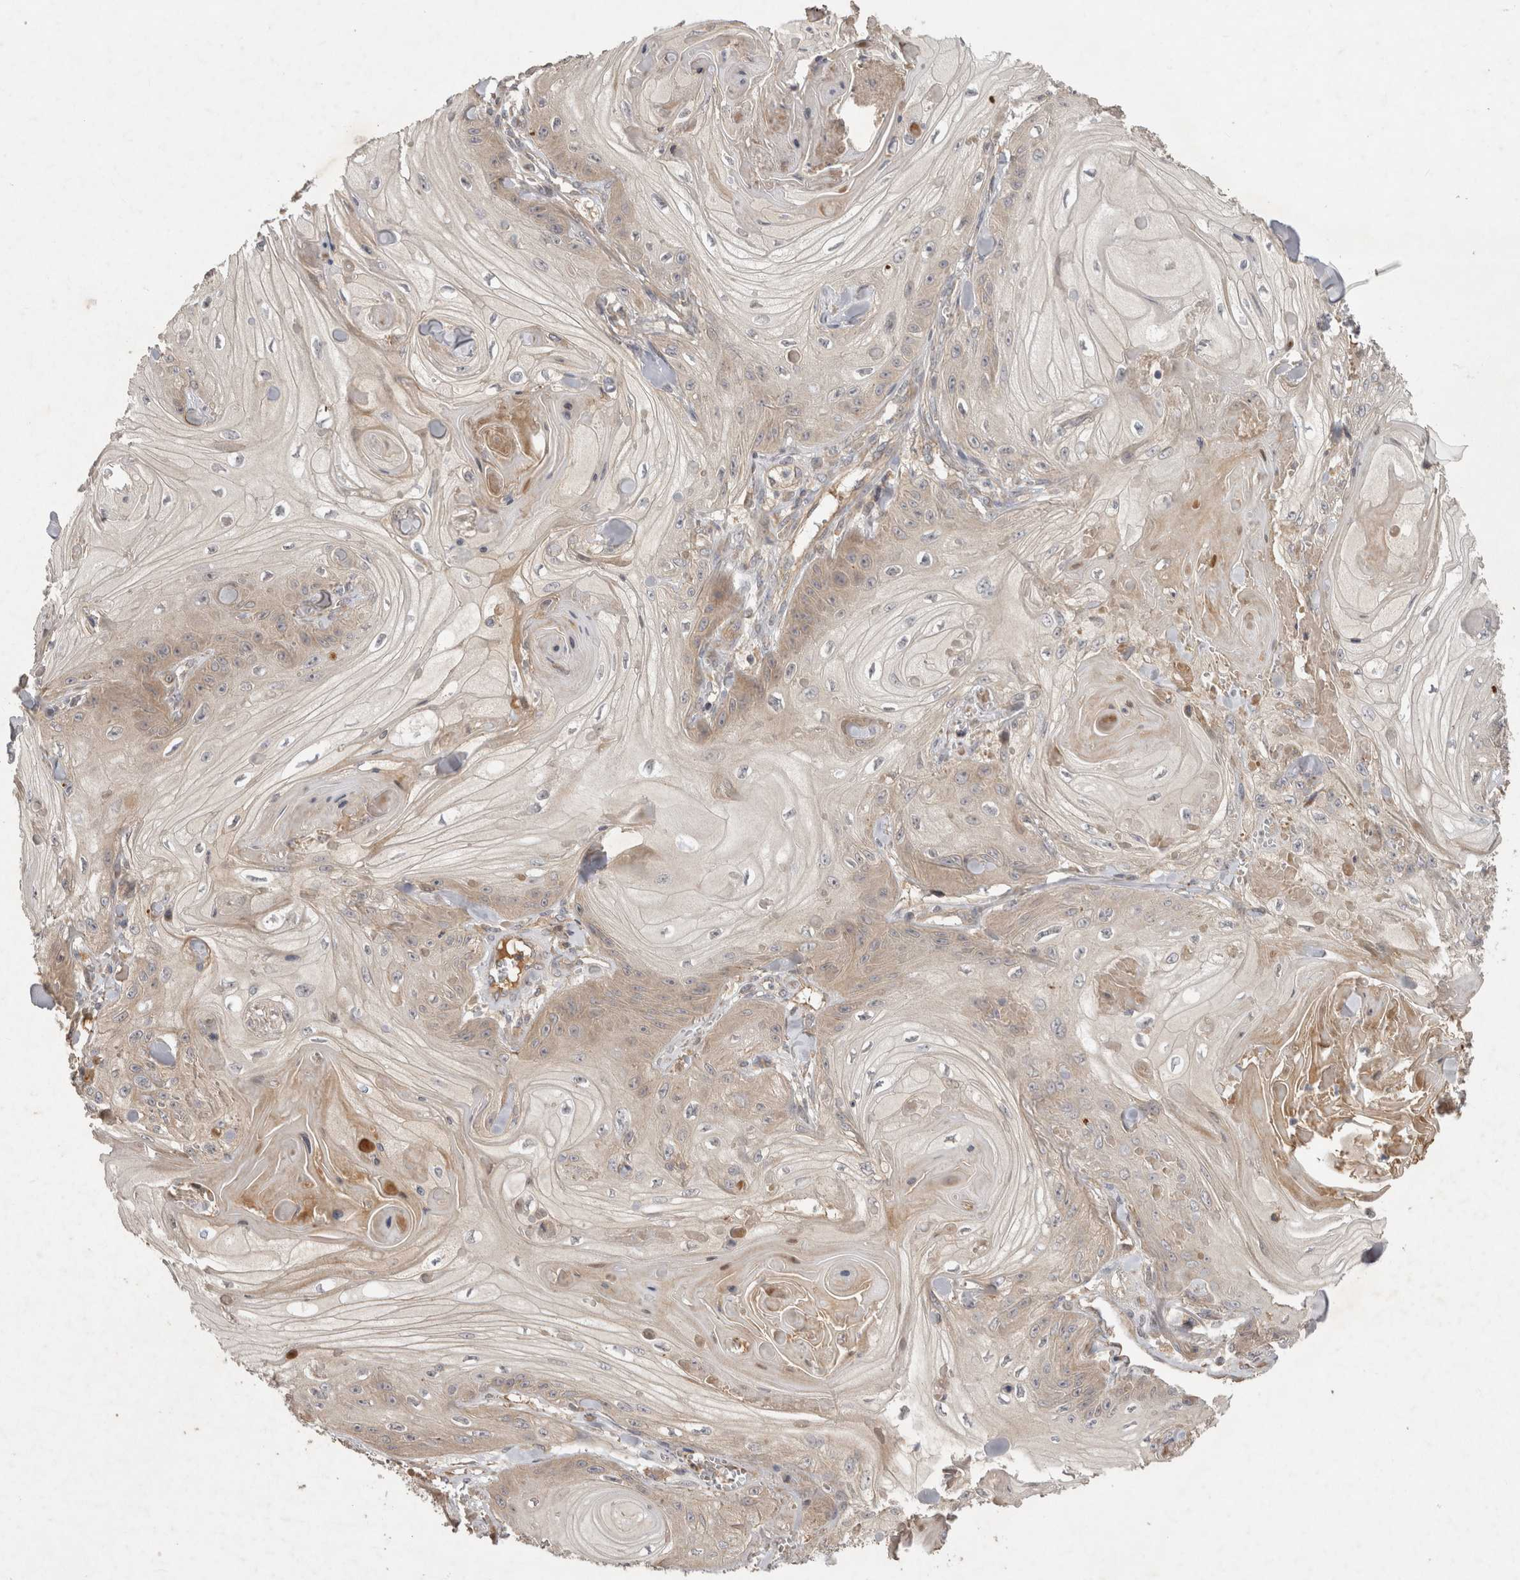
{"staining": {"intensity": "weak", "quantity": "<25%", "location": "cytoplasmic/membranous"}, "tissue": "skin cancer", "cell_type": "Tumor cells", "image_type": "cancer", "snomed": [{"axis": "morphology", "description": "Squamous cell carcinoma, NOS"}, {"axis": "topography", "description": "Skin"}], "caption": "A histopathology image of skin squamous cell carcinoma stained for a protein shows no brown staining in tumor cells.", "gene": "PPP1R42", "patient": {"sex": "male", "age": 74}}